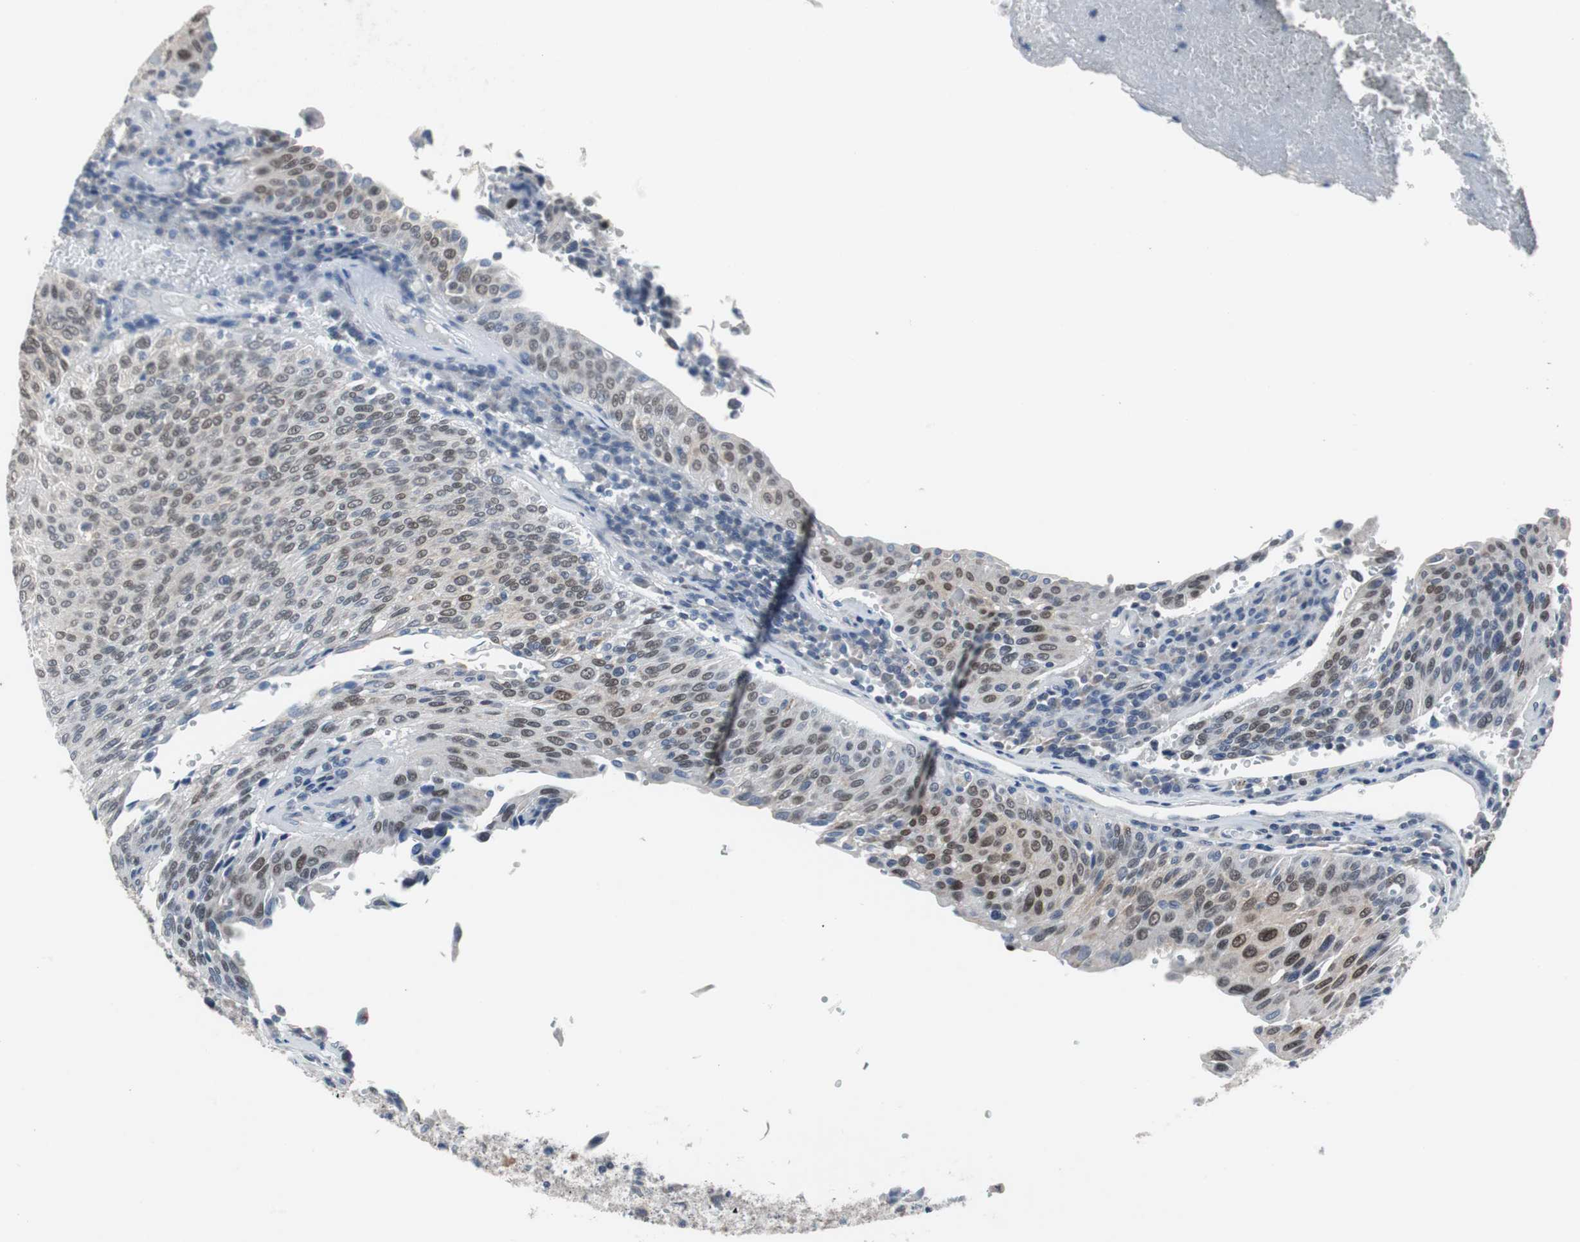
{"staining": {"intensity": "moderate", "quantity": ">75%", "location": "nuclear"}, "tissue": "urothelial cancer", "cell_type": "Tumor cells", "image_type": "cancer", "snomed": [{"axis": "morphology", "description": "Urothelial carcinoma, High grade"}, {"axis": "topography", "description": "Urinary bladder"}], "caption": "IHC of human urothelial cancer demonstrates medium levels of moderate nuclear positivity in approximately >75% of tumor cells.", "gene": "TP63", "patient": {"sex": "male", "age": 66}}